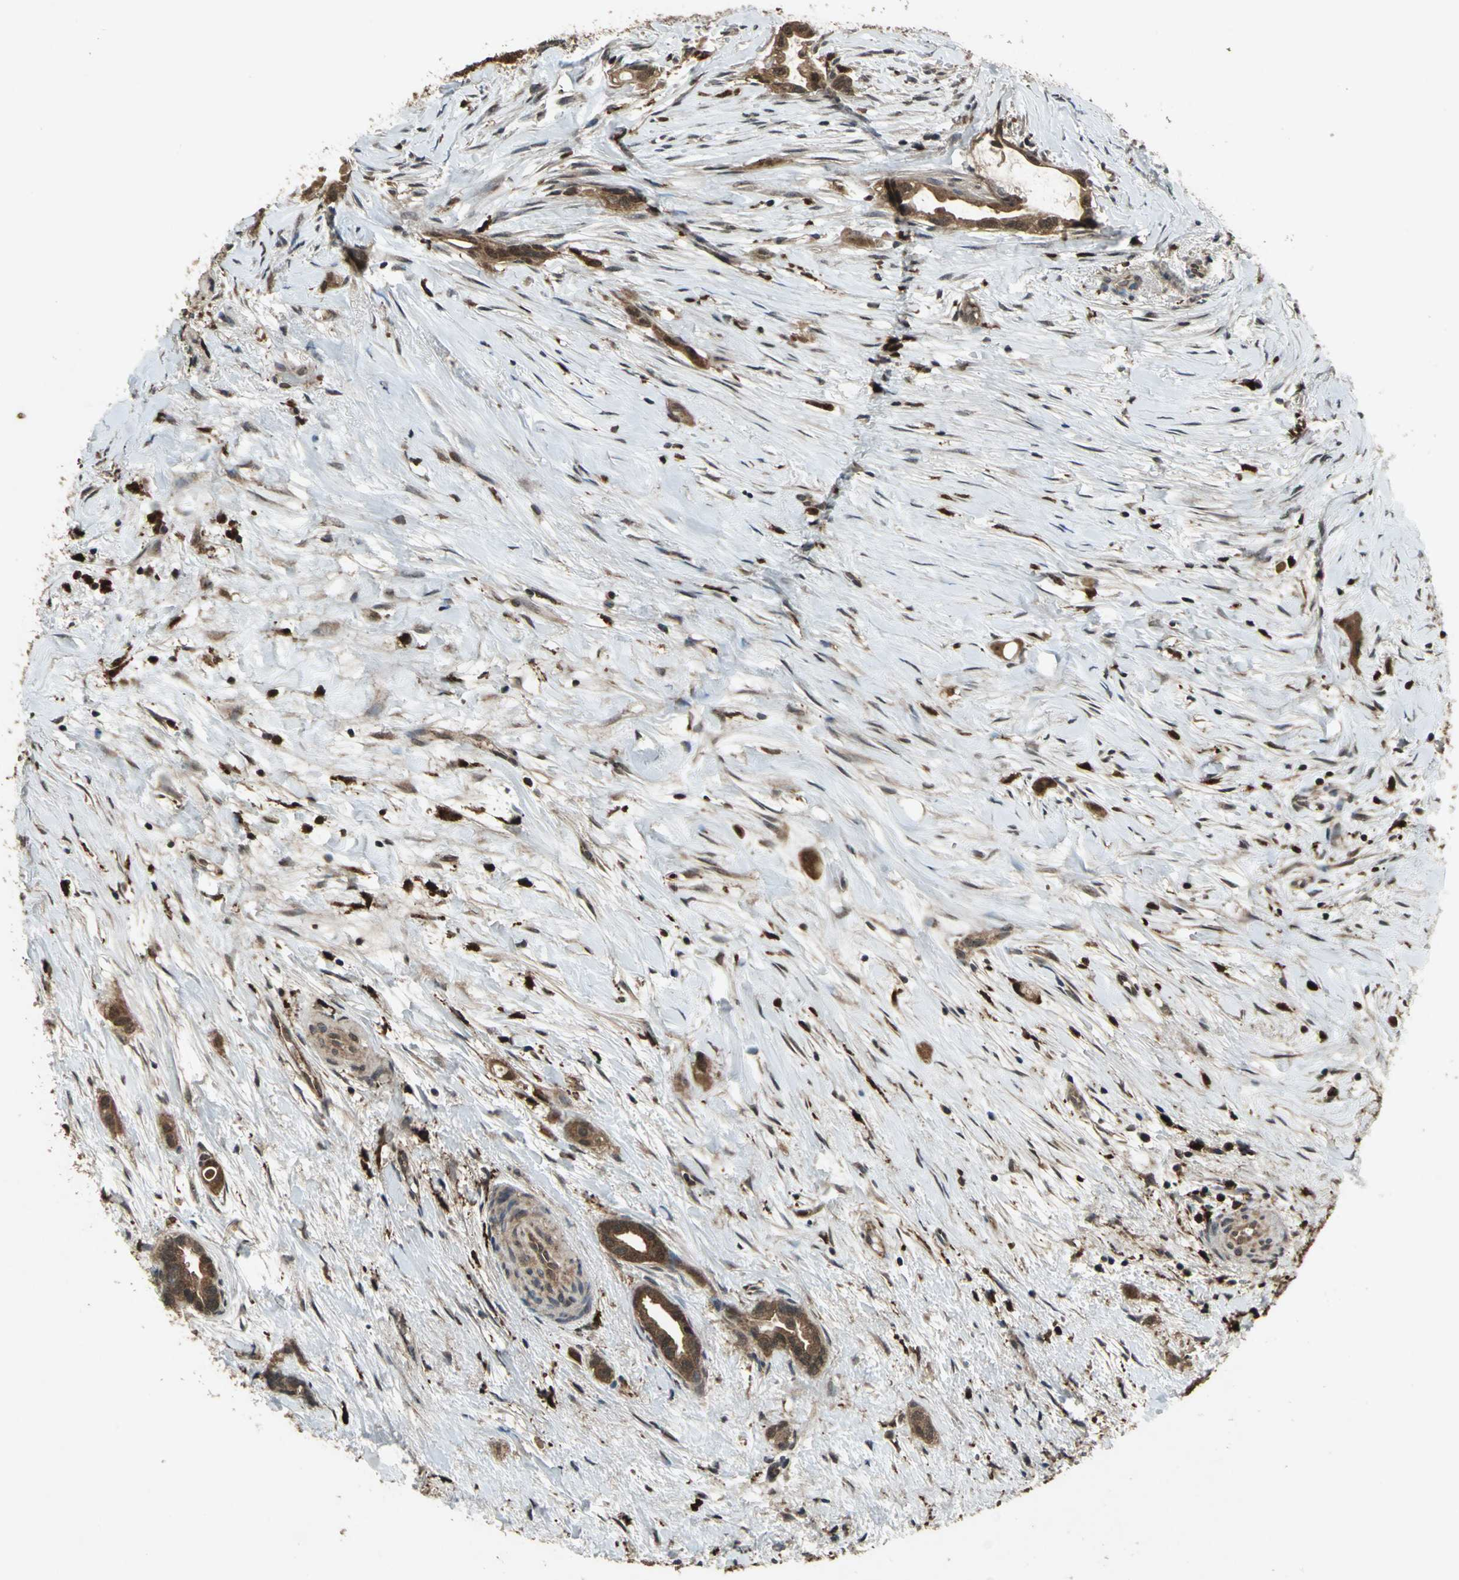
{"staining": {"intensity": "strong", "quantity": ">75%", "location": "cytoplasmic/membranous,nuclear"}, "tissue": "liver cancer", "cell_type": "Tumor cells", "image_type": "cancer", "snomed": [{"axis": "morphology", "description": "Cholangiocarcinoma"}, {"axis": "topography", "description": "Liver"}], "caption": "Tumor cells show strong cytoplasmic/membranous and nuclear positivity in about >75% of cells in liver cancer (cholangiocarcinoma). The protein is shown in brown color, while the nuclei are stained blue.", "gene": "PYCARD", "patient": {"sex": "female", "age": 65}}